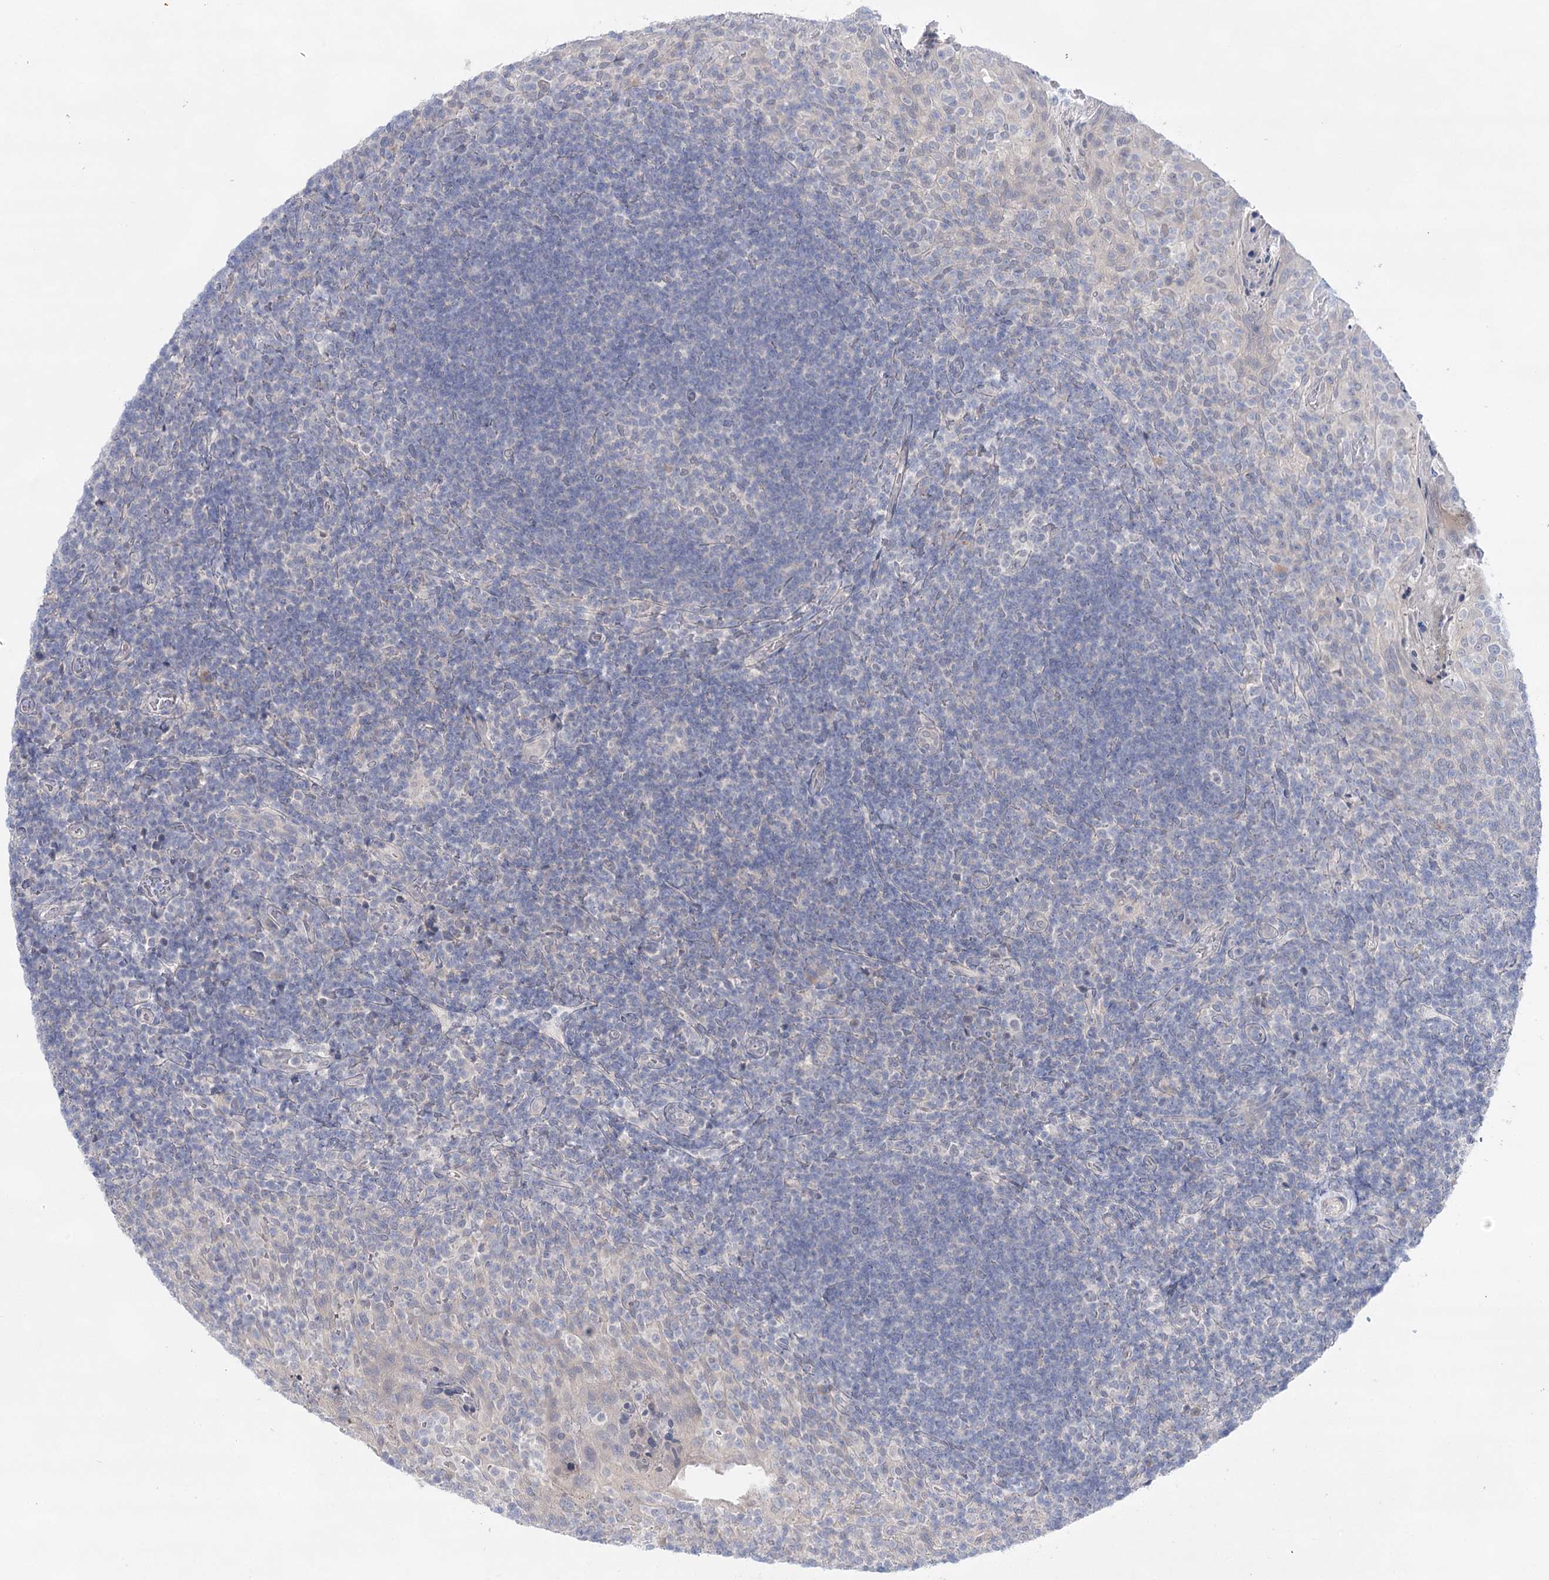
{"staining": {"intensity": "negative", "quantity": "none", "location": "none"}, "tissue": "tonsil", "cell_type": "Germinal center cells", "image_type": "normal", "snomed": [{"axis": "morphology", "description": "Normal tissue, NOS"}, {"axis": "topography", "description": "Tonsil"}], "caption": "Immunohistochemistry (IHC) of benign tonsil exhibits no expression in germinal center cells.", "gene": "LALBA", "patient": {"sex": "female", "age": 10}}